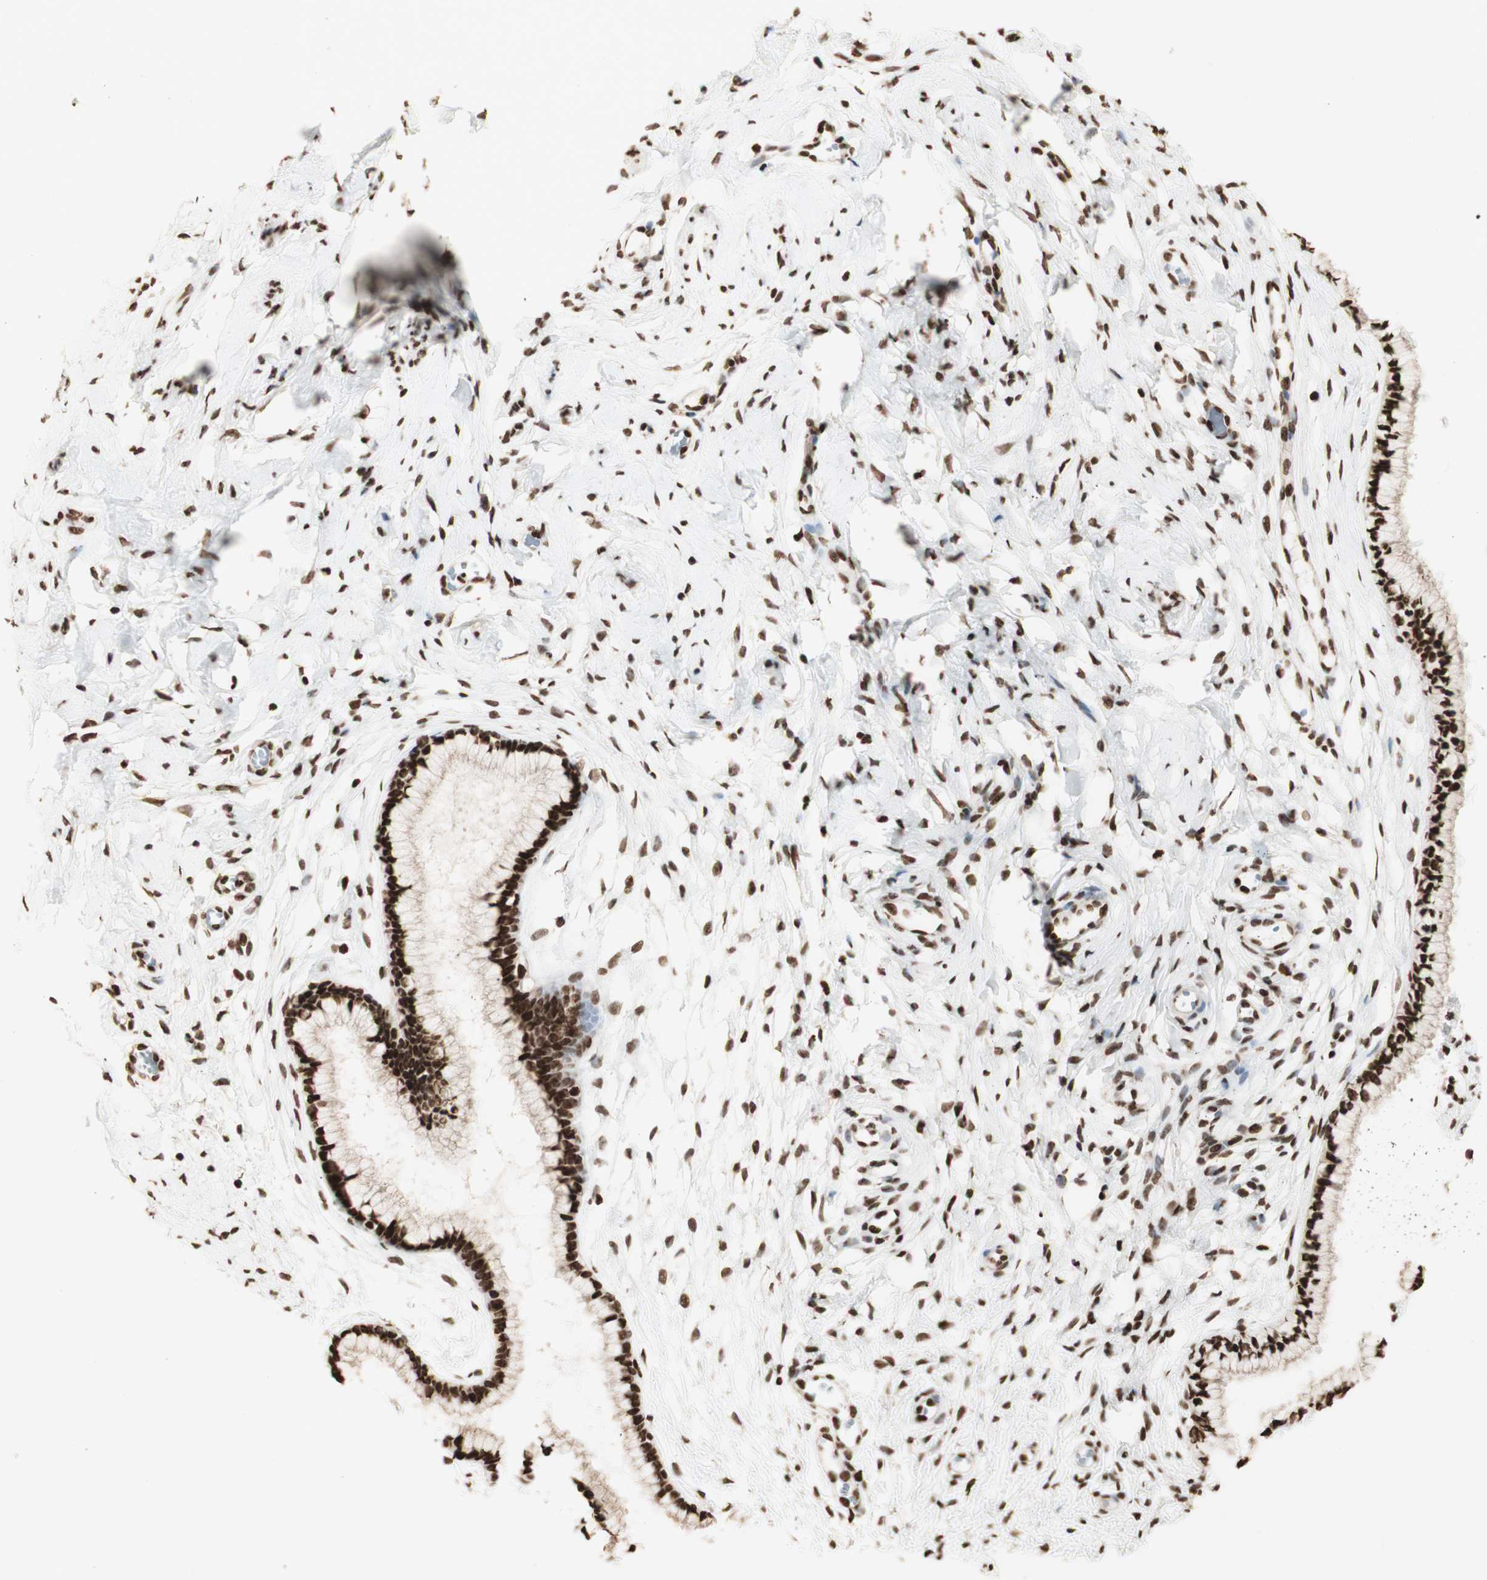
{"staining": {"intensity": "strong", "quantity": ">75%", "location": "nuclear"}, "tissue": "cervix", "cell_type": "Glandular cells", "image_type": "normal", "snomed": [{"axis": "morphology", "description": "Normal tissue, NOS"}, {"axis": "topography", "description": "Cervix"}], "caption": "Cervix stained with DAB IHC reveals high levels of strong nuclear expression in about >75% of glandular cells. Nuclei are stained in blue.", "gene": "HNRNPA2B1", "patient": {"sex": "female", "age": 65}}